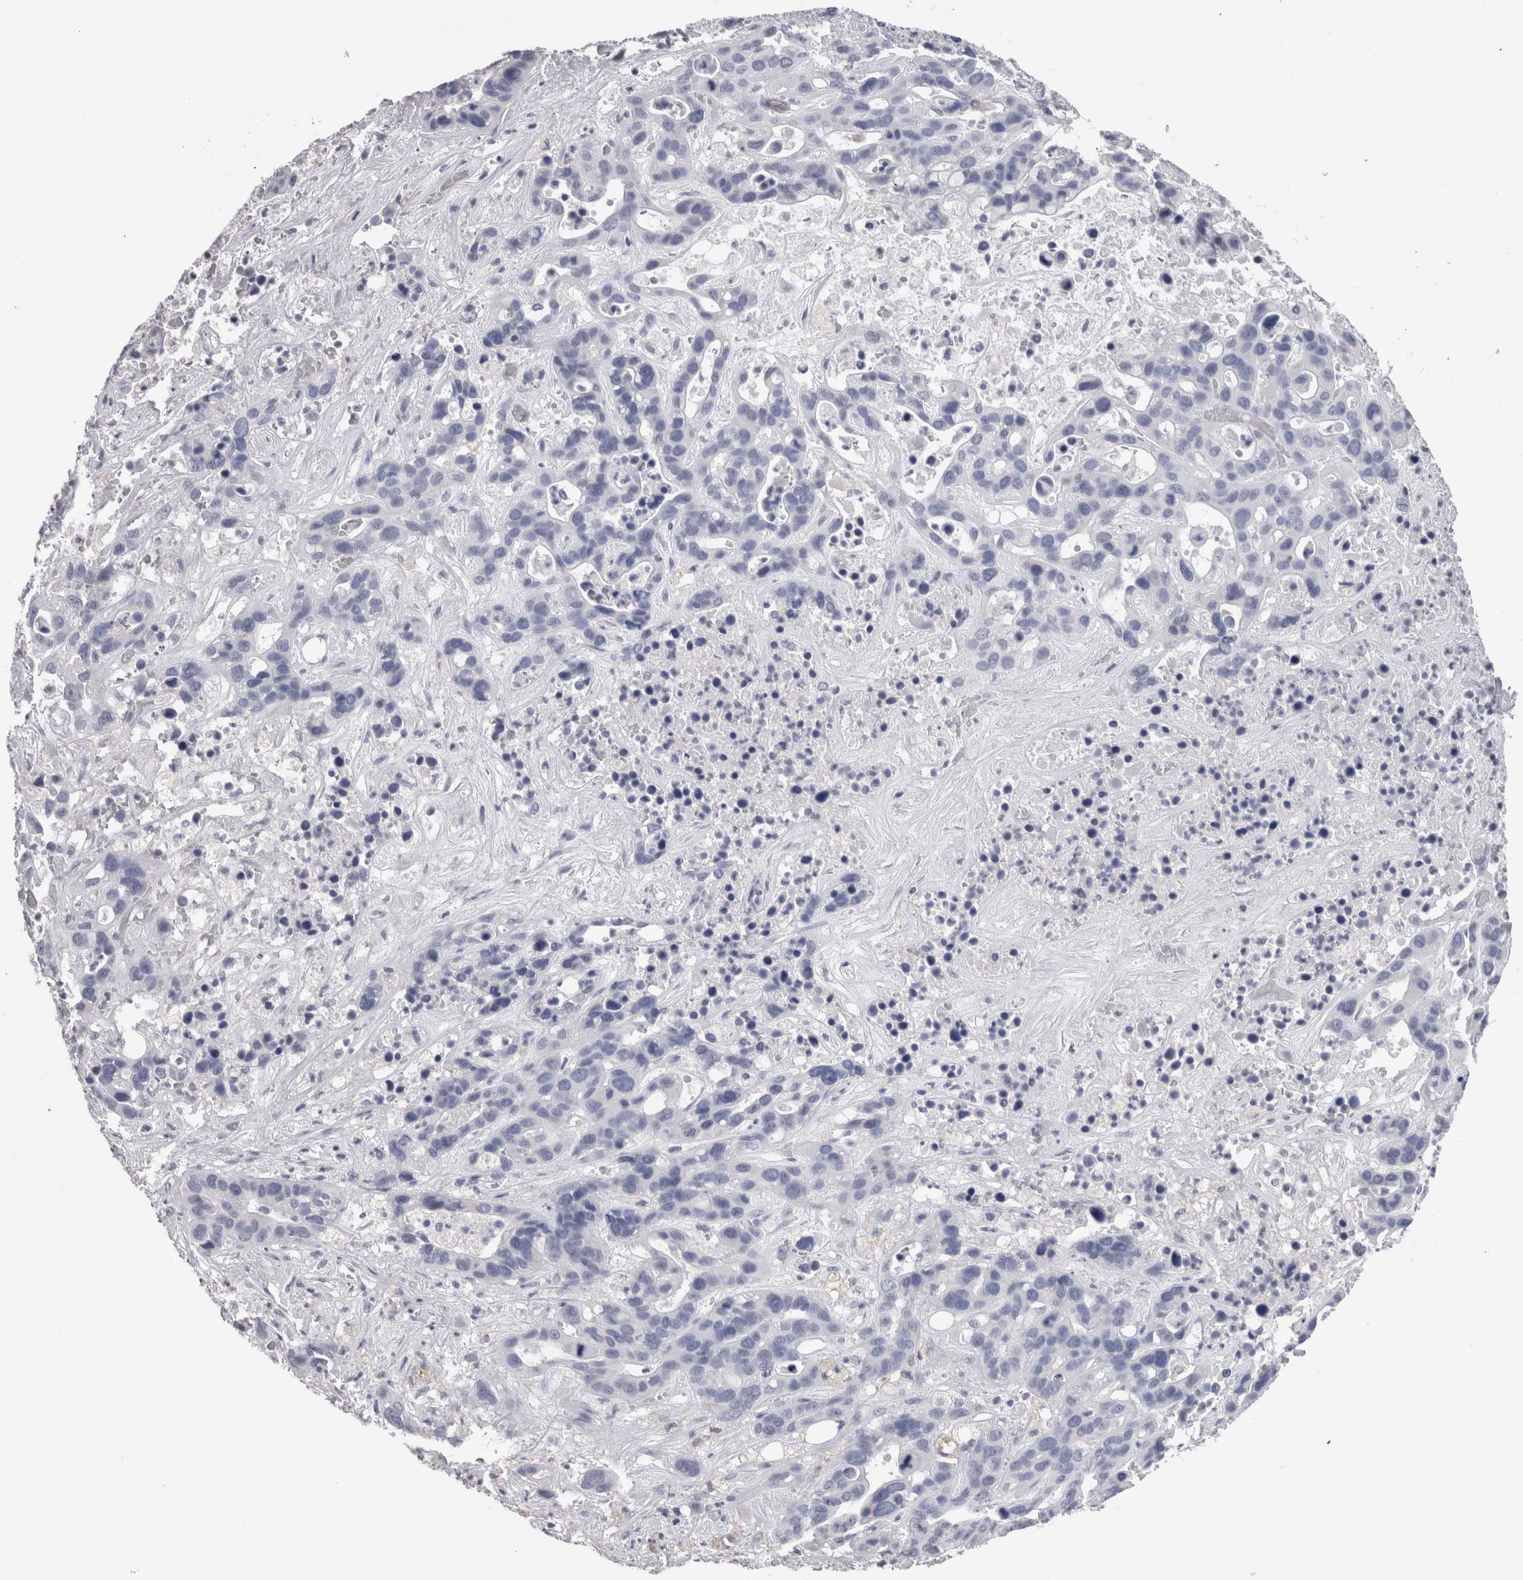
{"staining": {"intensity": "negative", "quantity": "none", "location": "none"}, "tissue": "liver cancer", "cell_type": "Tumor cells", "image_type": "cancer", "snomed": [{"axis": "morphology", "description": "Cholangiocarcinoma"}, {"axis": "topography", "description": "Liver"}], "caption": "Liver cancer (cholangiocarcinoma) was stained to show a protein in brown. There is no significant staining in tumor cells.", "gene": "CA8", "patient": {"sex": "female", "age": 65}}